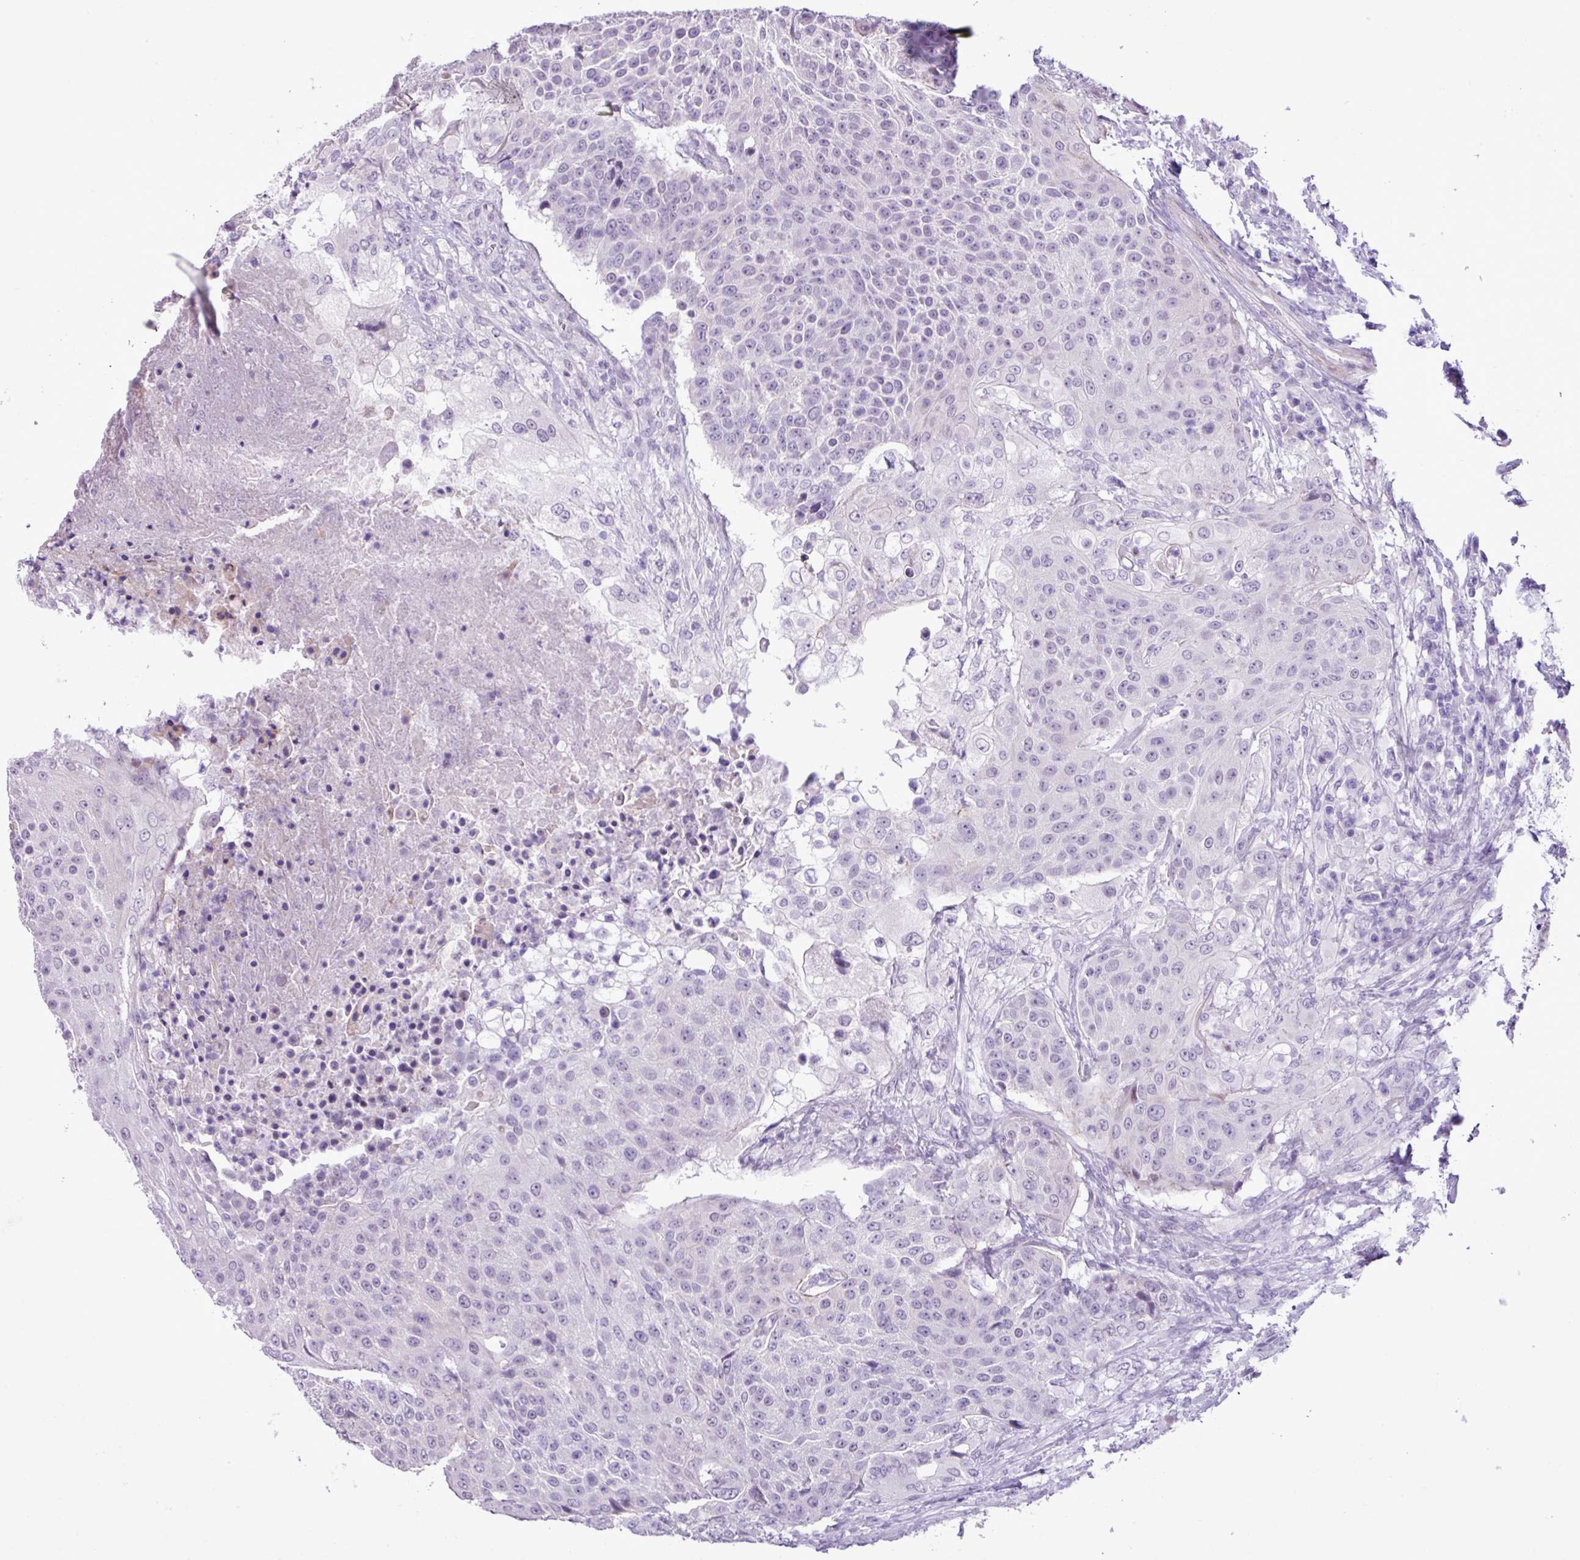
{"staining": {"intensity": "negative", "quantity": "none", "location": "none"}, "tissue": "urothelial cancer", "cell_type": "Tumor cells", "image_type": "cancer", "snomed": [{"axis": "morphology", "description": "Urothelial carcinoma, High grade"}, {"axis": "topography", "description": "Urinary bladder"}], "caption": "Urothelial carcinoma (high-grade) was stained to show a protein in brown. There is no significant staining in tumor cells. (DAB (3,3'-diaminobenzidine) immunohistochemistry (IHC) with hematoxylin counter stain).", "gene": "YLPM1", "patient": {"sex": "female", "age": 63}}